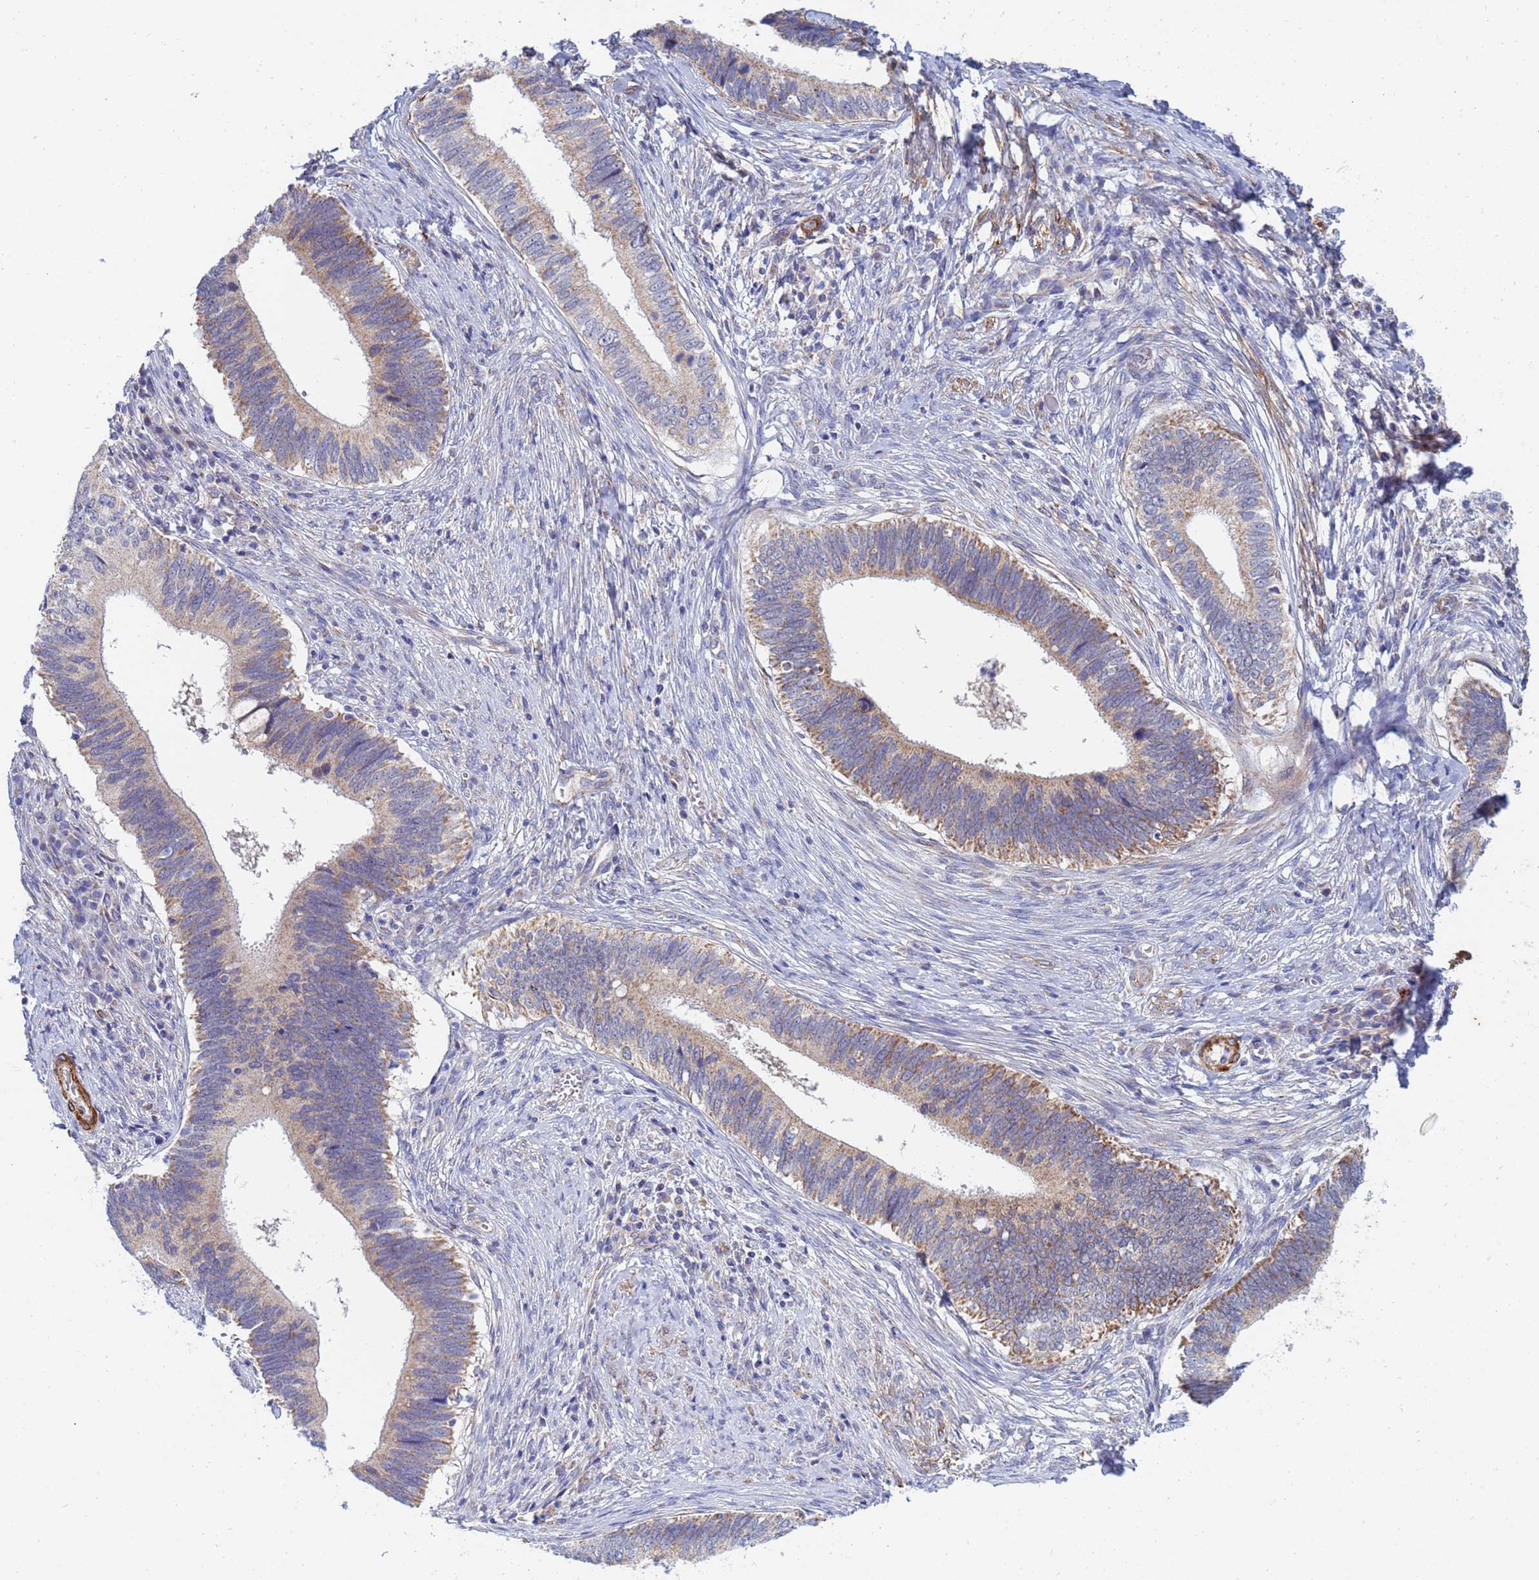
{"staining": {"intensity": "moderate", "quantity": "25%-75%", "location": "cytoplasmic/membranous"}, "tissue": "cervical cancer", "cell_type": "Tumor cells", "image_type": "cancer", "snomed": [{"axis": "morphology", "description": "Adenocarcinoma, NOS"}, {"axis": "topography", "description": "Cervix"}], "caption": "DAB (3,3'-diaminobenzidine) immunohistochemical staining of human cervical cancer (adenocarcinoma) shows moderate cytoplasmic/membranous protein staining in approximately 25%-75% of tumor cells. (Stains: DAB (3,3'-diaminobenzidine) in brown, nuclei in blue, Microscopy: brightfield microscopy at high magnification).", "gene": "SDR39U1", "patient": {"sex": "female", "age": 42}}